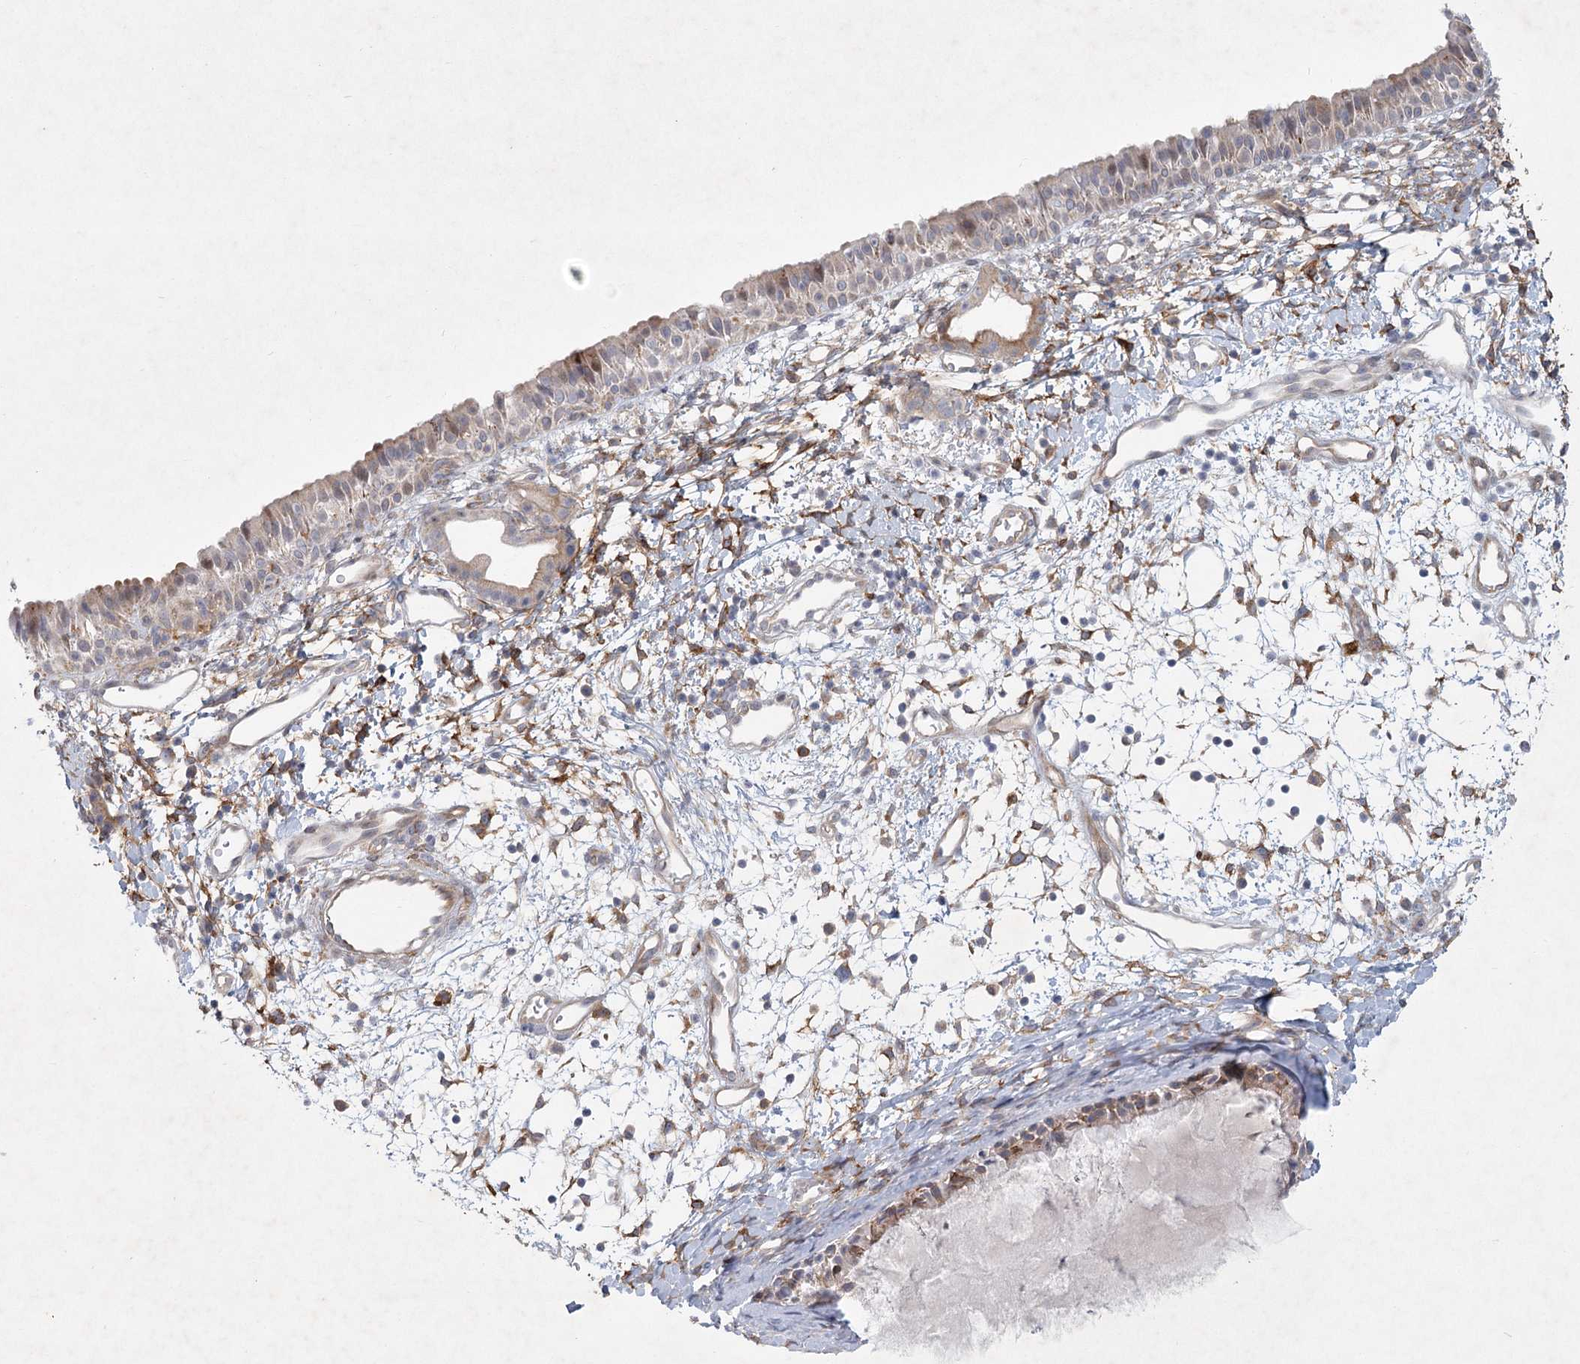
{"staining": {"intensity": "moderate", "quantity": "<25%", "location": "cytoplasmic/membranous"}, "tissue": "nasopharynx", "cell_type": "Respiratory epithelial cells", "image_type": "normal", "snomed": [{"axis": "morphology", "description": "Normal tissue, NOS"}, {"axis": "topography", "description": "Nasopharynx"}], "caption": "Protein analysis of unremarkable nasopharynx shows moderate cytoplasmic/membranous positivity in about <25% of respiratory epithelial cells.", "gene": "FAM110C", "patient": {"sex": "male", "age": 22}}